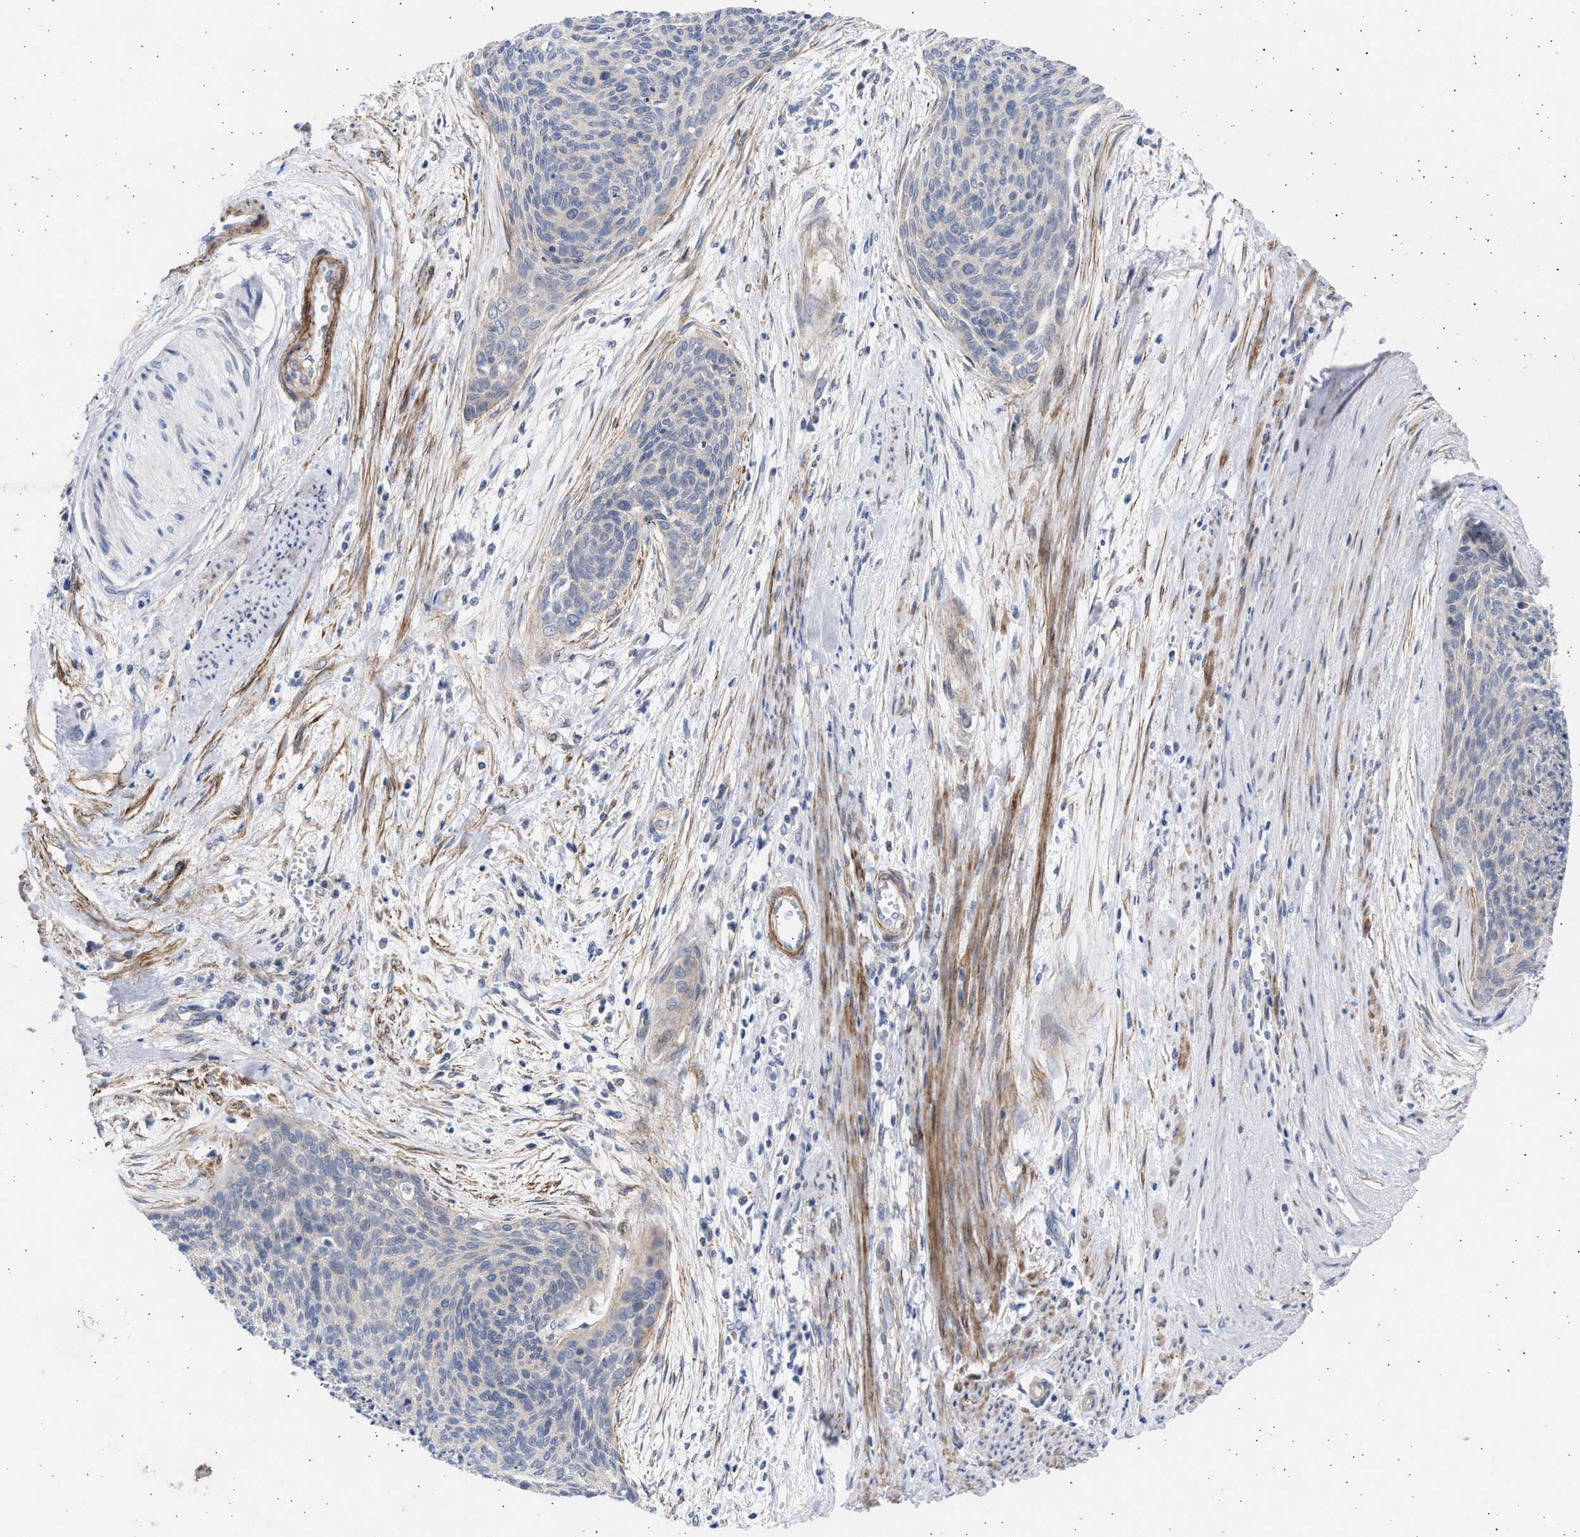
{"staining": {"intensity": "negative", "quantity": "none", "location": "none"}, "tissue": "cervical cancer", "cell_type": "Tumor cells", "image_type": "cancer", "snomed": [{"axis": "morphology", "description": "Squamous cell carcinoma, NOS"}, {"axis": "topography", "description": "Cervix"}], "caption": "There is no significant staining in tumor cells of cervical squamous cell carcinoma. (IHC, brightfield microscopy, high magnification).", "gene": "NBR1", "patient": {"sex": "female", "age": 55}}